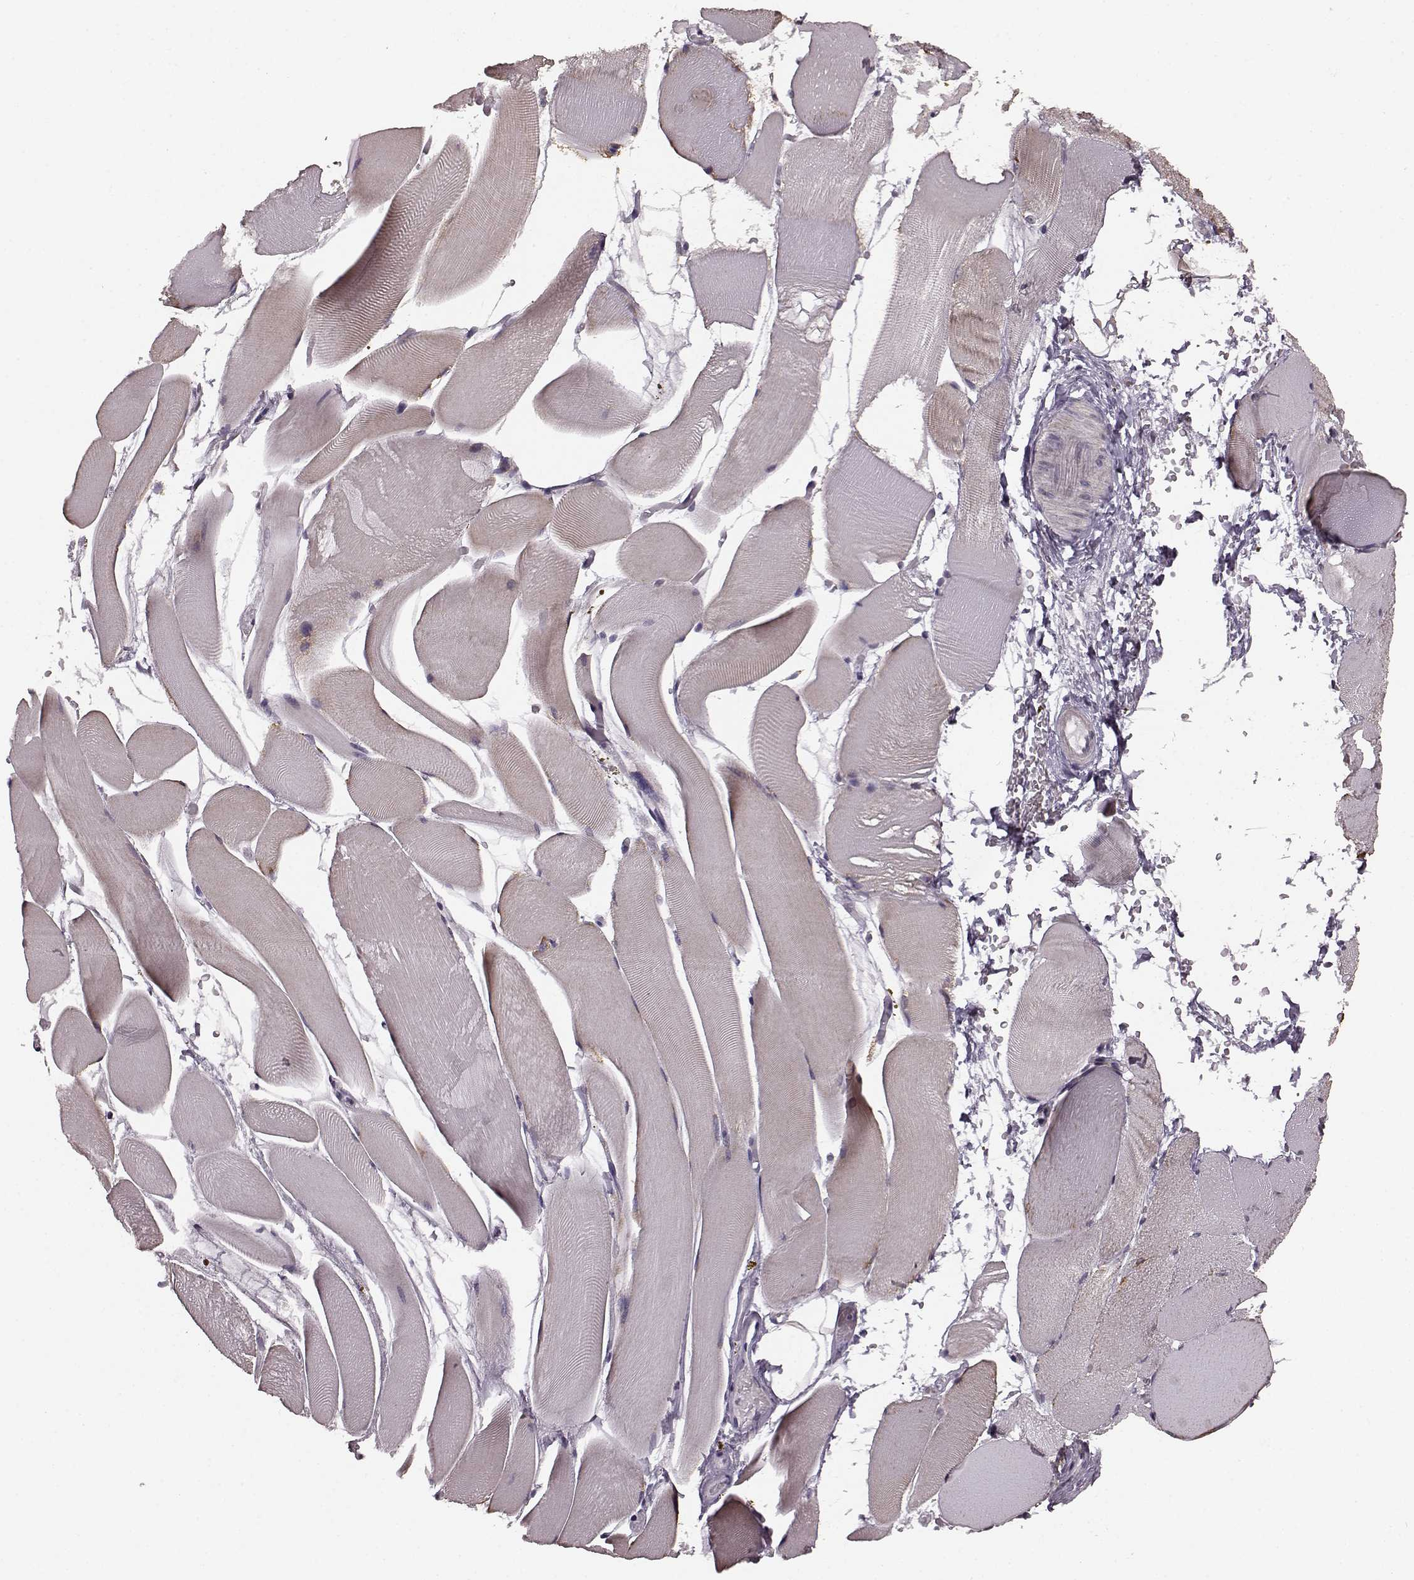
{"staining": {"intensity": "negative", "quantity": "none", "location": "none"}, "tissue": "skeletal muscle", "cell_type": "Myocytes", "image_type": "normal", "snomed": [{"axis": "morphology", "description": "Normal tissue, NOS"}, {"axis": "topography", "description": "Skeletal muscle"}], "caption": "There is no significant staining in myocytes of skeletal muscle. (DAB (3,3'-diaminobenzidine) IHC, high magnification).", "gene": "PLCB4", "patient": {"sex": "female", "age": 37}}